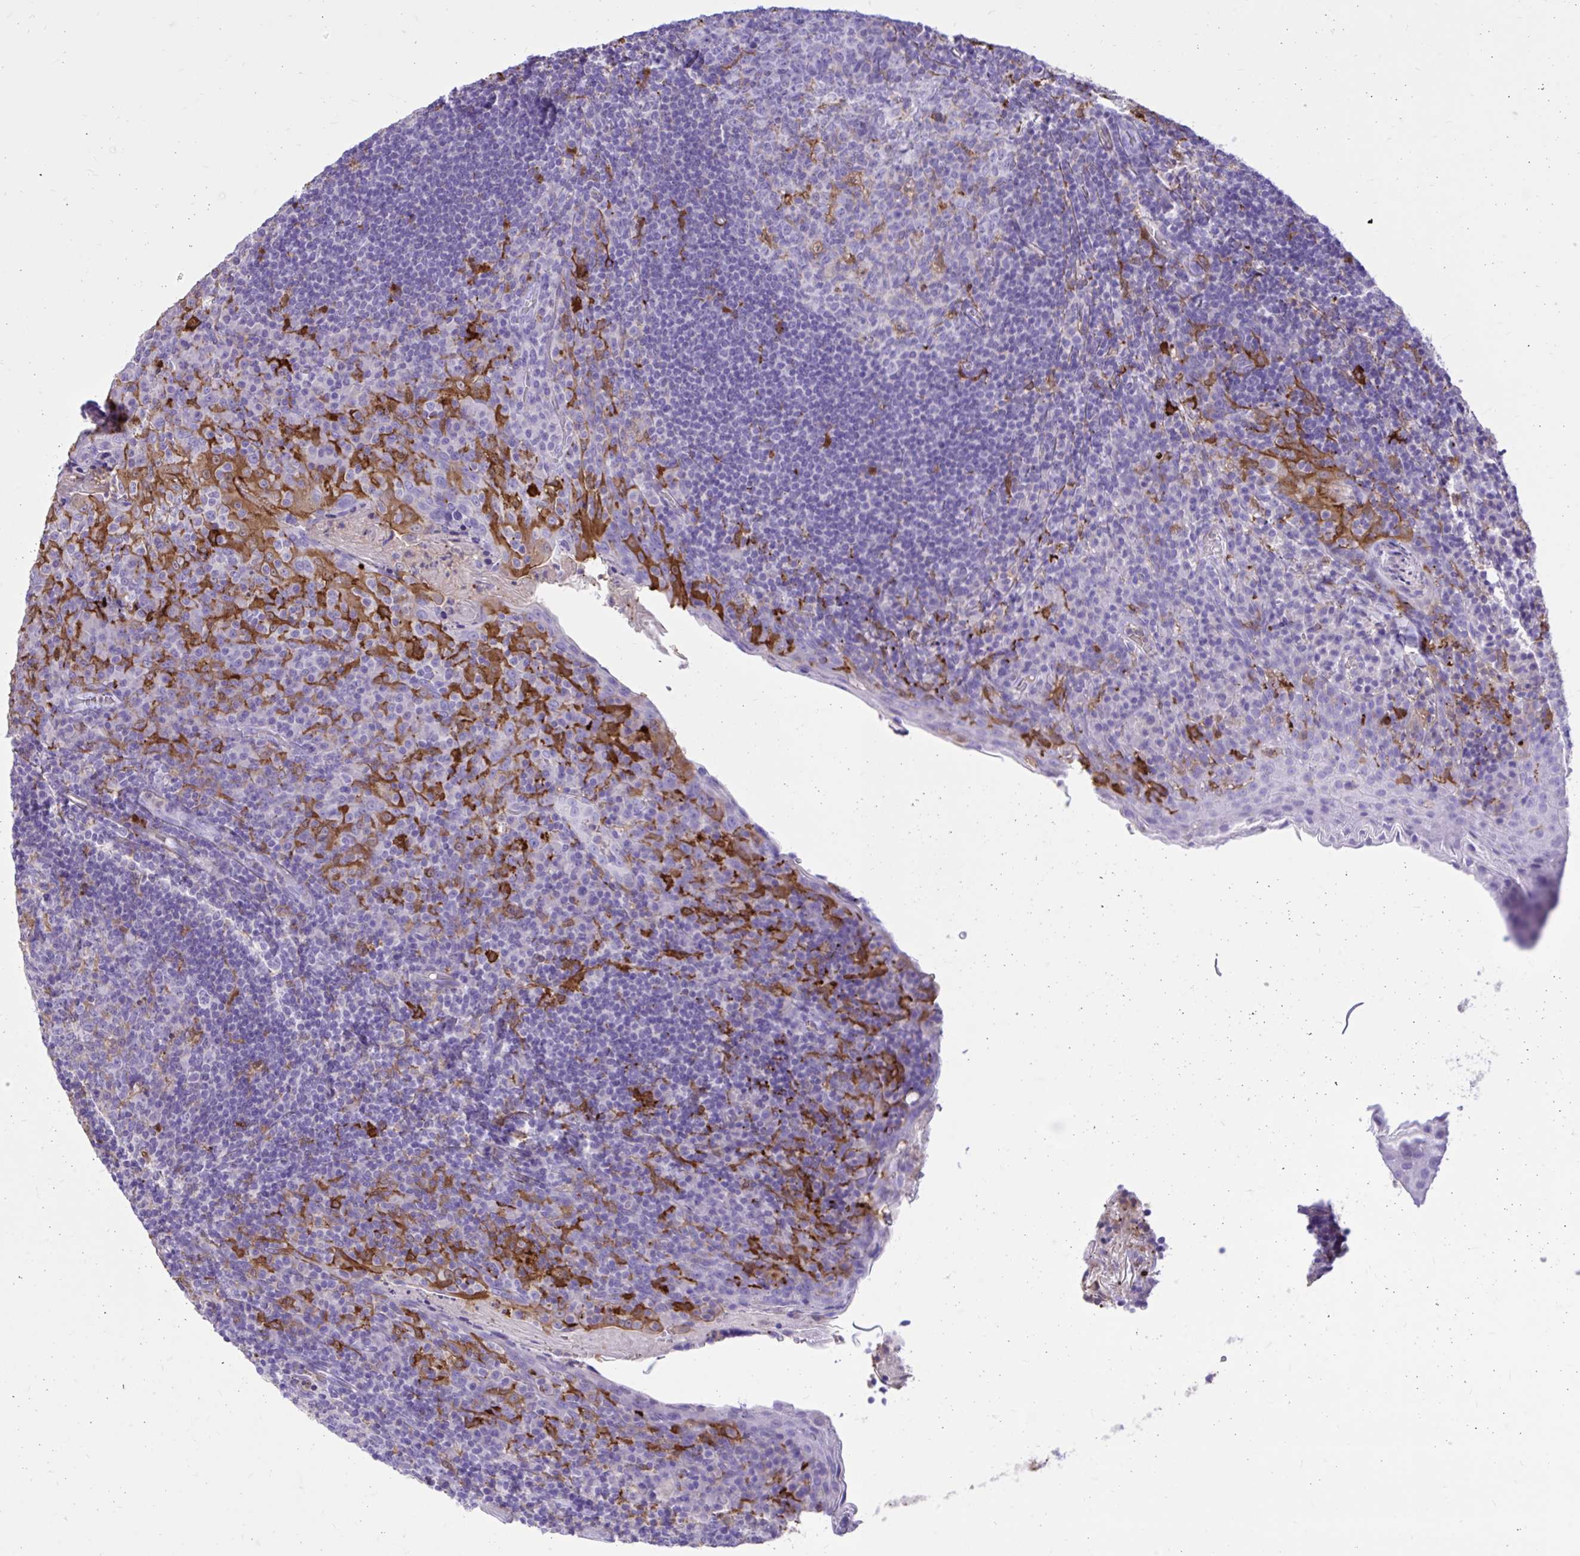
{"staining": {"intensity": "moderate", "quantity": "<25%", "location": "cytoplasmic/membranous"}, "tissue": "tonsil", "cell_type": "Germinal center cells", "image_type": "normal", "snomed": [{"axis": "morphology", "description": "Normal tissue, NOS"}, {"axis": "topography", "description": "Tonsil"}], "caption": "Protein analysis of unremarkable tonsil reveals moderate cytoplasmic/membranous positivity in about <25% of germinal center cells.", "gene": "TLR7", "patient": {"sex": "male", "age": 17}}